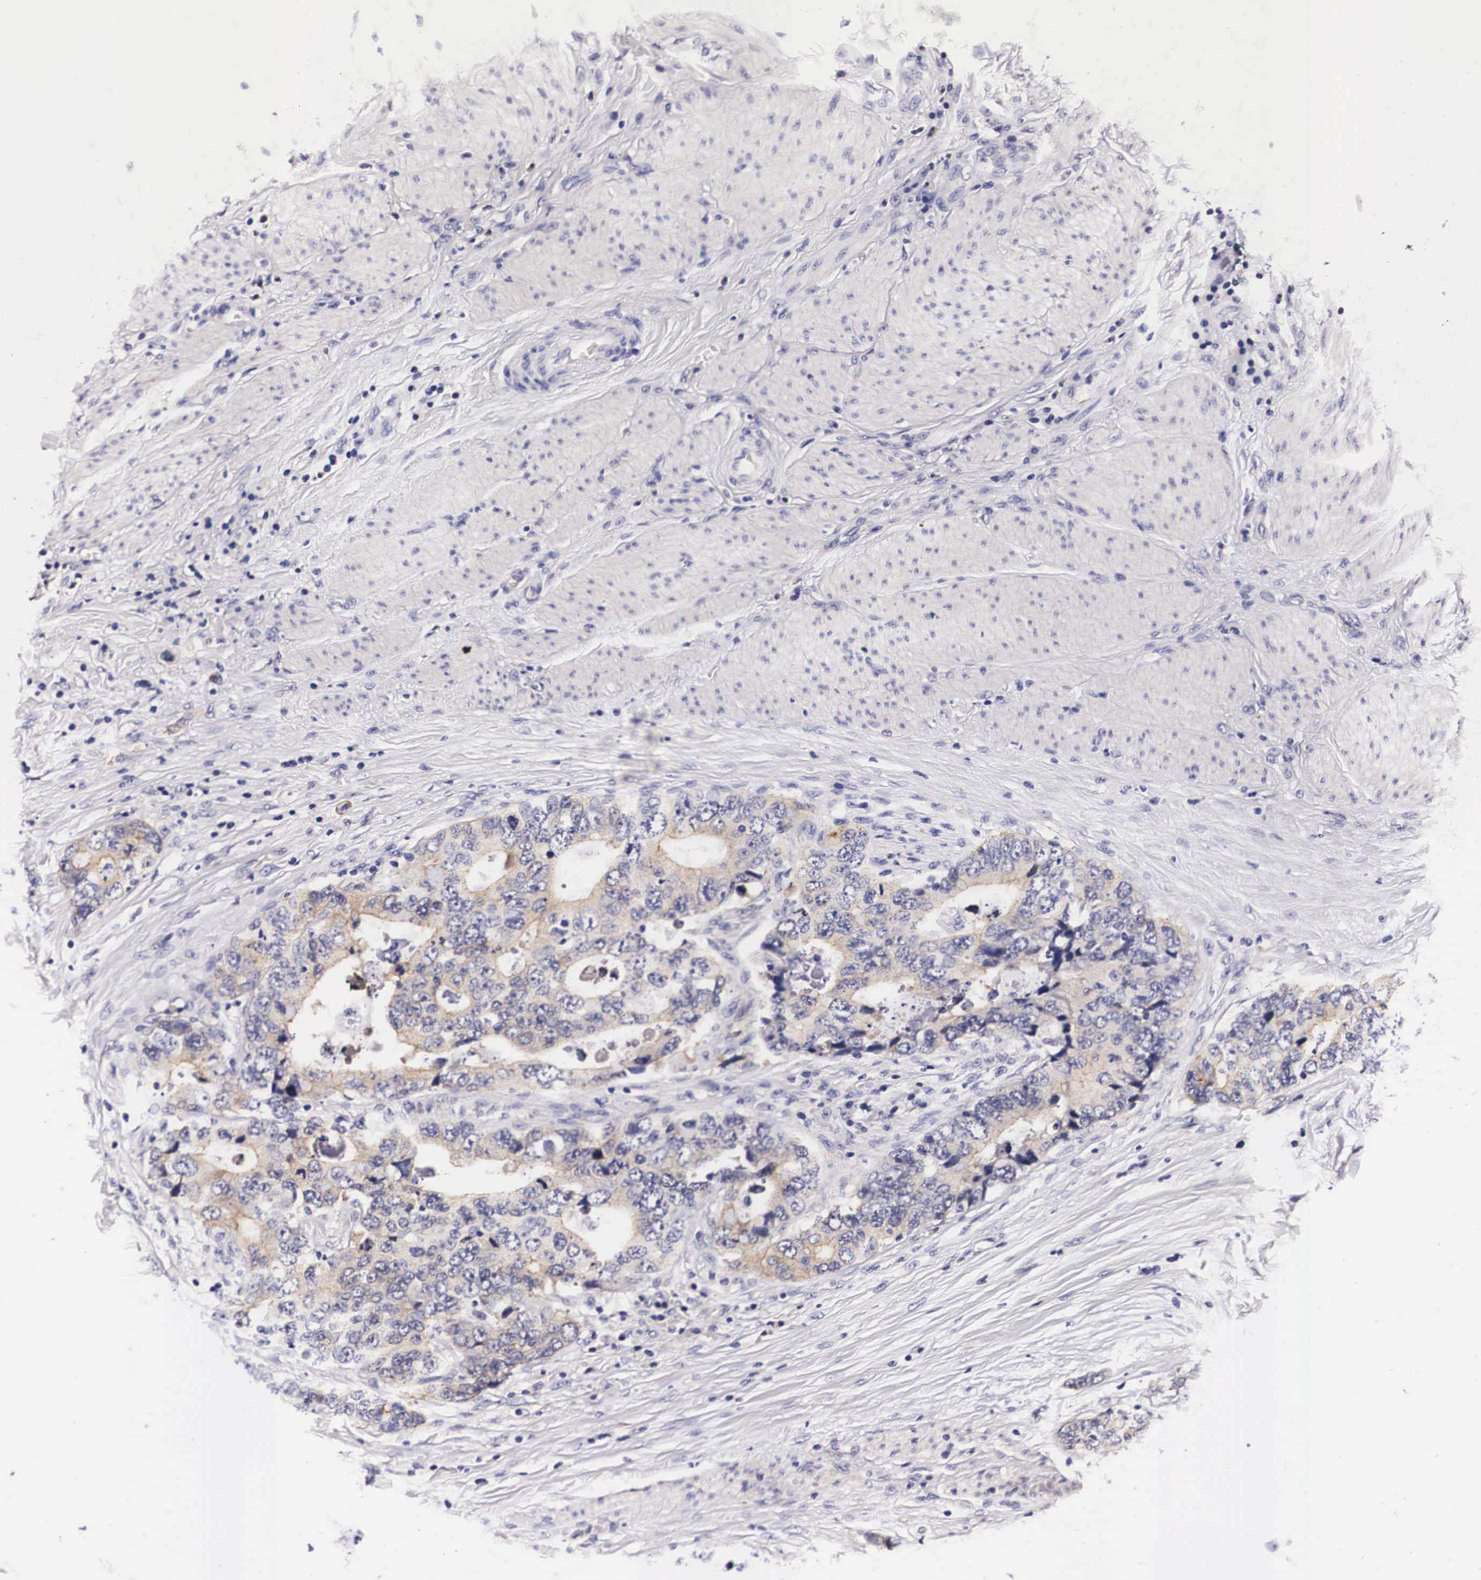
{"staining": {"intensity": "weak", "quantity": "25%-75%", "location": "cytoplasmic/membranous"}, "tissue": "colorectal cancer", "cell_type": "Tumor cells", "image_type": "cancer", "snomed": [{"axis": "morphology", "description": "Adenocarcinoma, NOS"}, {"axis": "topography", "description": "Rectum"}], "caption": "Immunohistochemistry (IHC) photomicrograph of neoplastic tissue: human colorectal cancer stained using immunohistochemistry (IHC) demonstrates low levels of weak protein expression localized specifically in the cytoplasmic/membranous of tumor cells, appearing as a cytoplasmic/membranous brown color.", "gene": "PHETA2", "patient": {"sex": "female", "age": 67}}